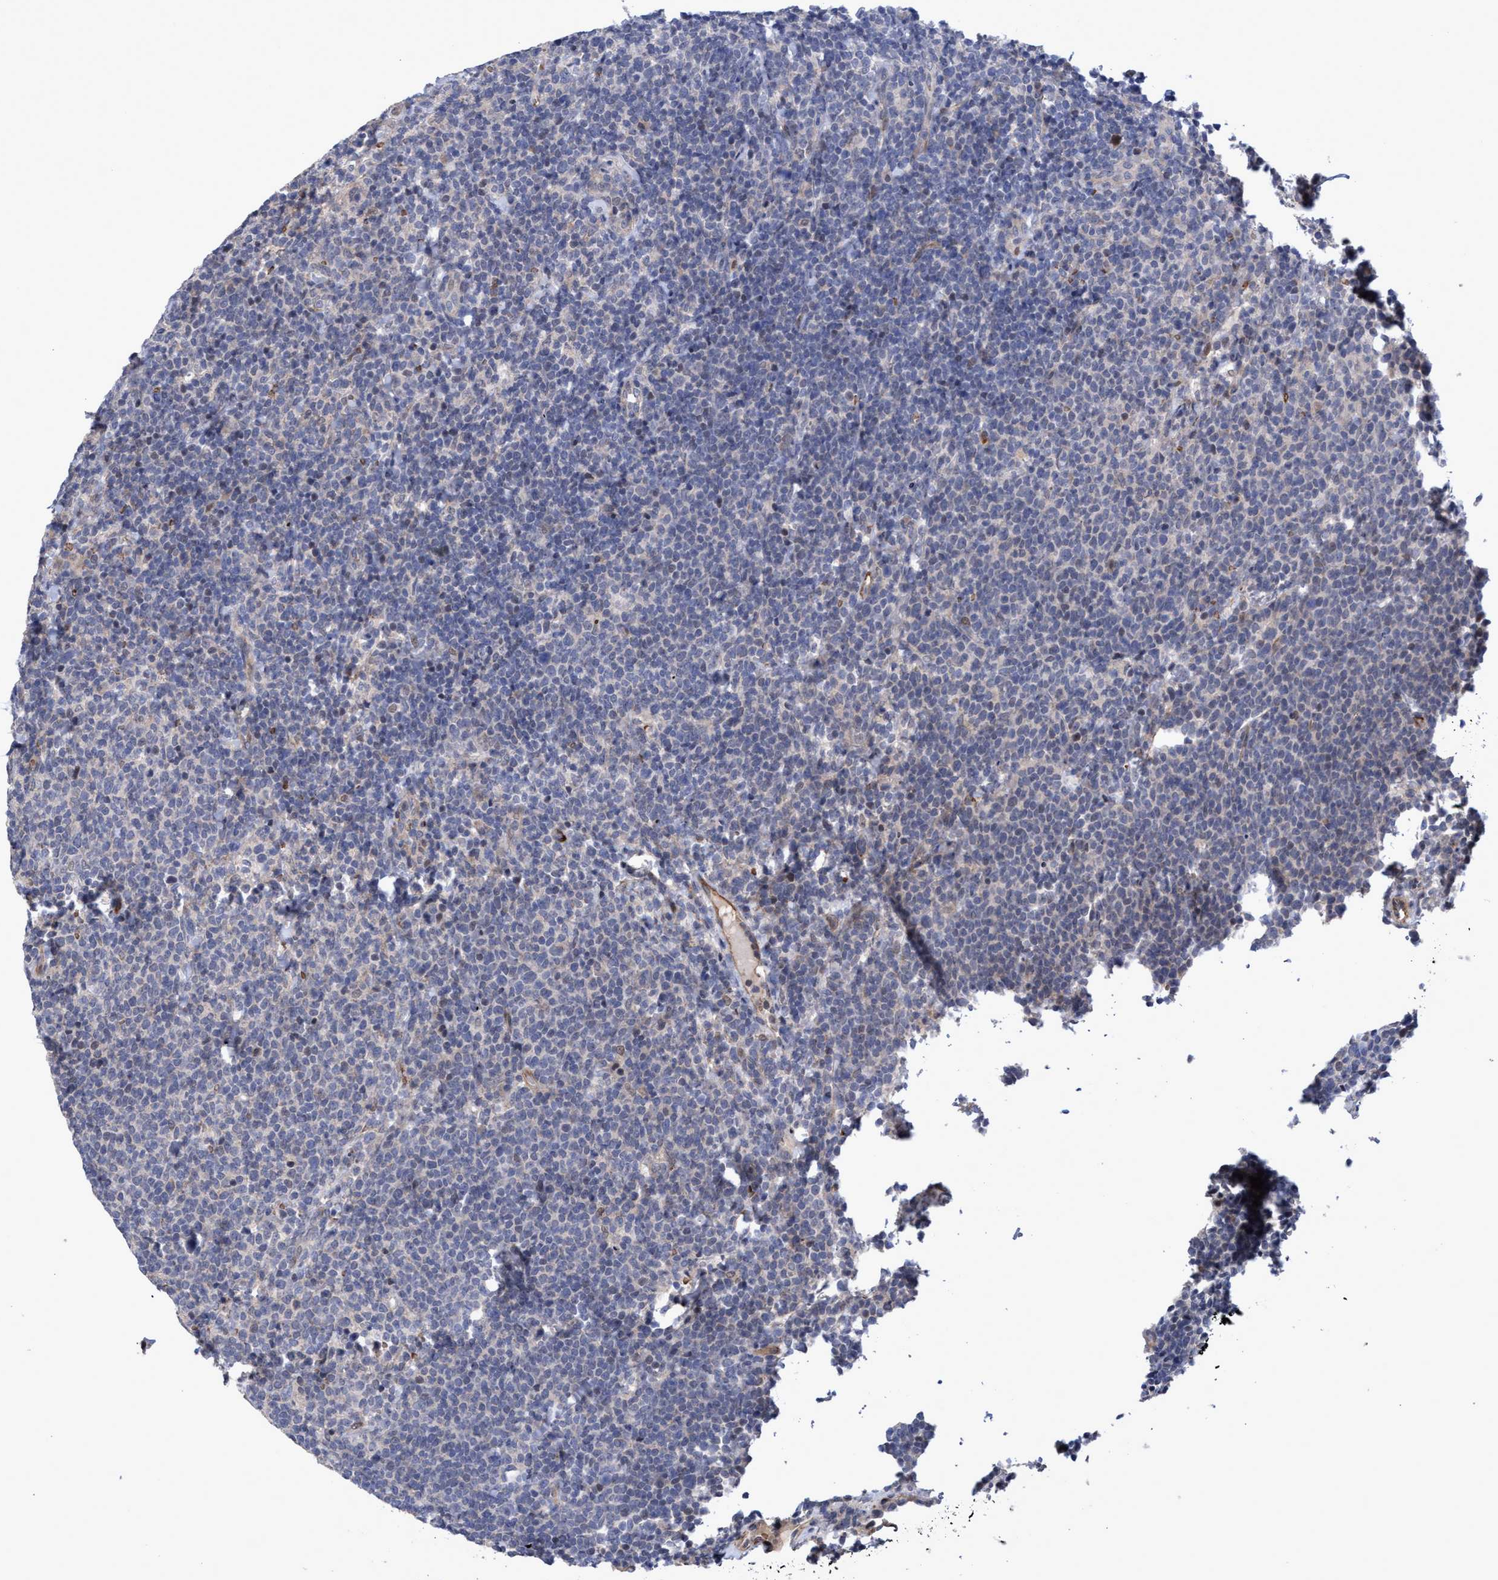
{"staining": {"intensity": "negative", "quantity": "none", "location": "none"}, "tissue": "lymphoma", "cell_type": "Tumor cells", "image_type": "cancer", "snomed": [{"axis": "morphology", "description": "Malignant lymphoma, non-Hodgkin's type, High grade"}, {"axis": "topography", "description": "Lymph node"}], "caption": "Tumor cells show no significant staining in high-grade malignant lymphoma, non-Hodgkin's type.", "gene": "ZNF750", "patient": {"sex": "male", "age": 61}}